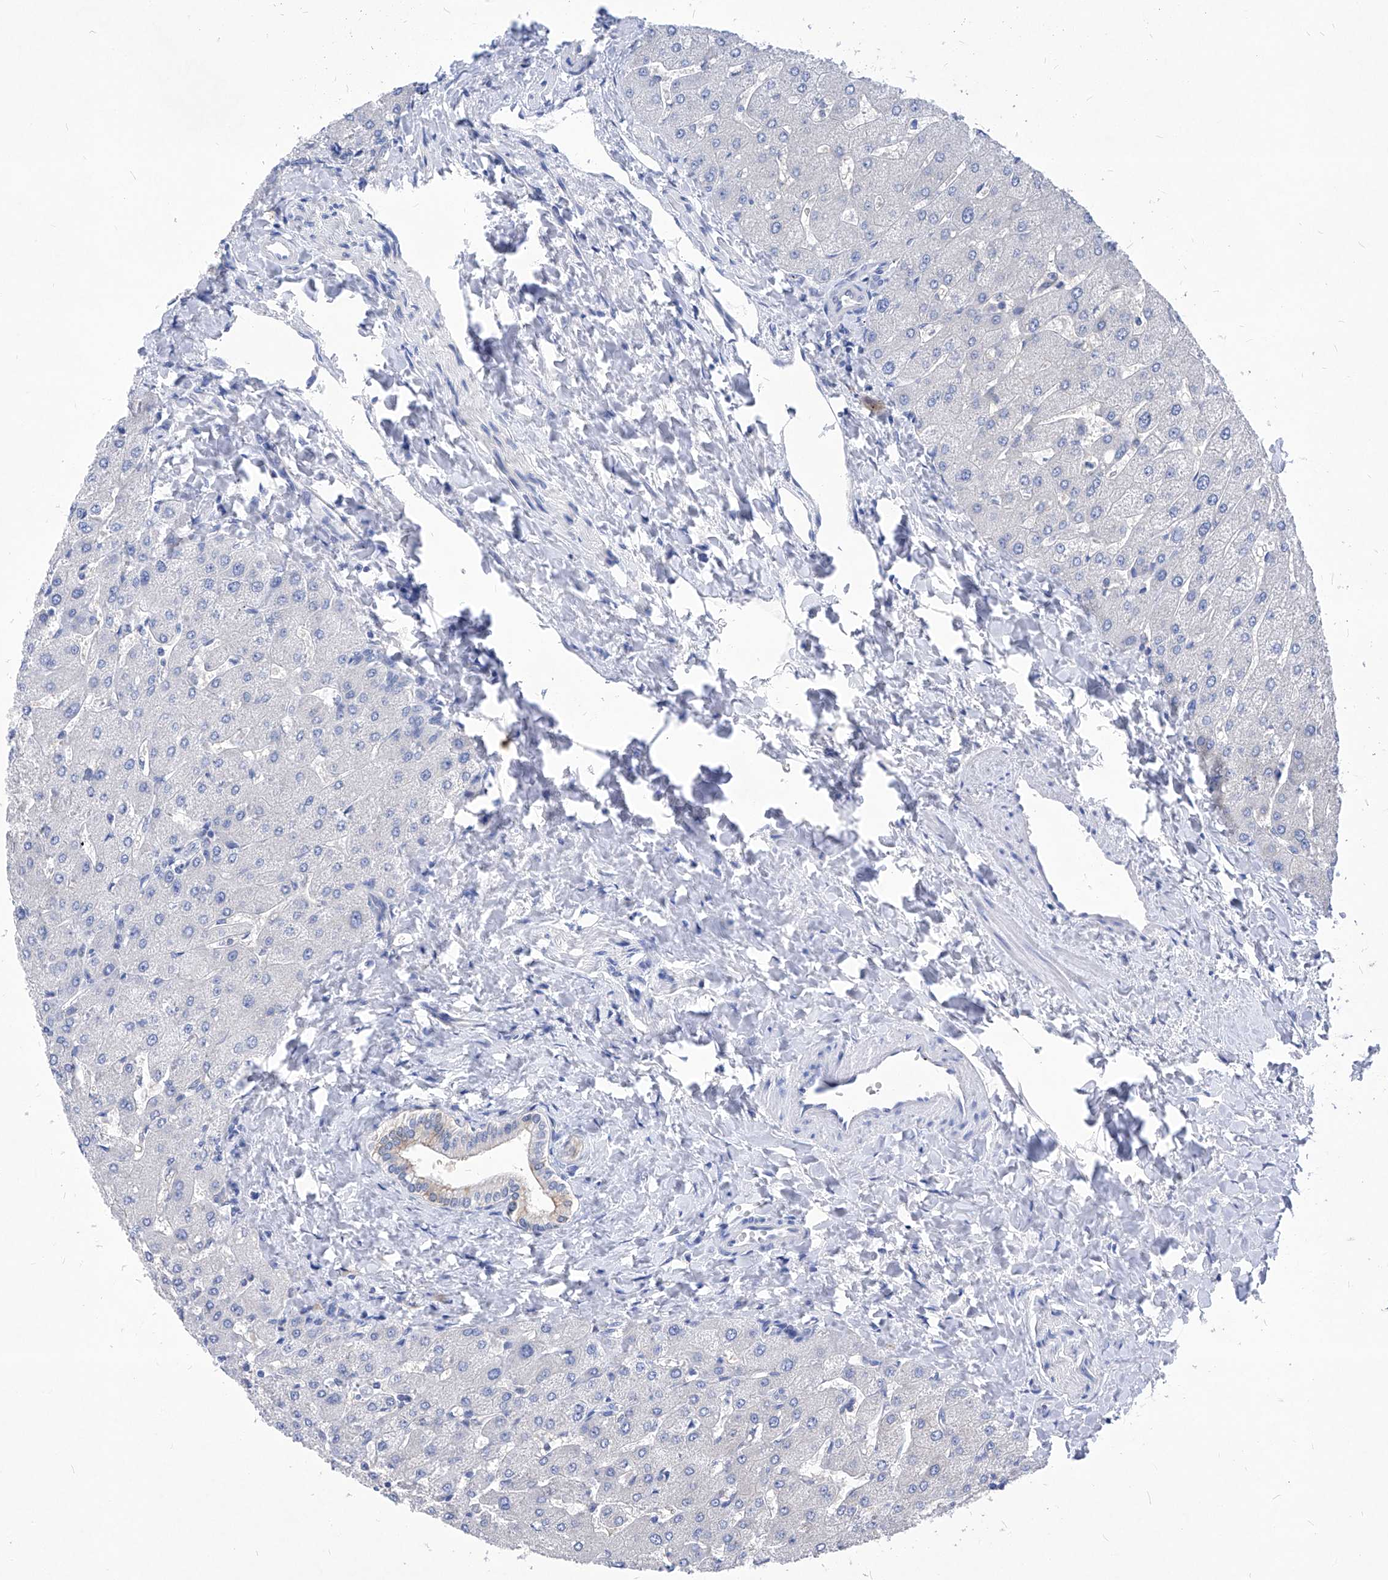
{"staining": {"intensity": "negative", "quantity": "none", "location": "none"}, "tissue": "liver", "cell_type": "Cholangiocytes", "image_type": "normal", "snomed": [{"axis": "morphology", "description": "Normal tissue, NOS"}, {"axis": "topography", "description": "Liver"}], "caption": "Protein analysis of unremarkable liver shows no significant staining in cholangiocytes.", "gene": "XPNPEP1", "patient": {"sex": "male", "age": 55}}